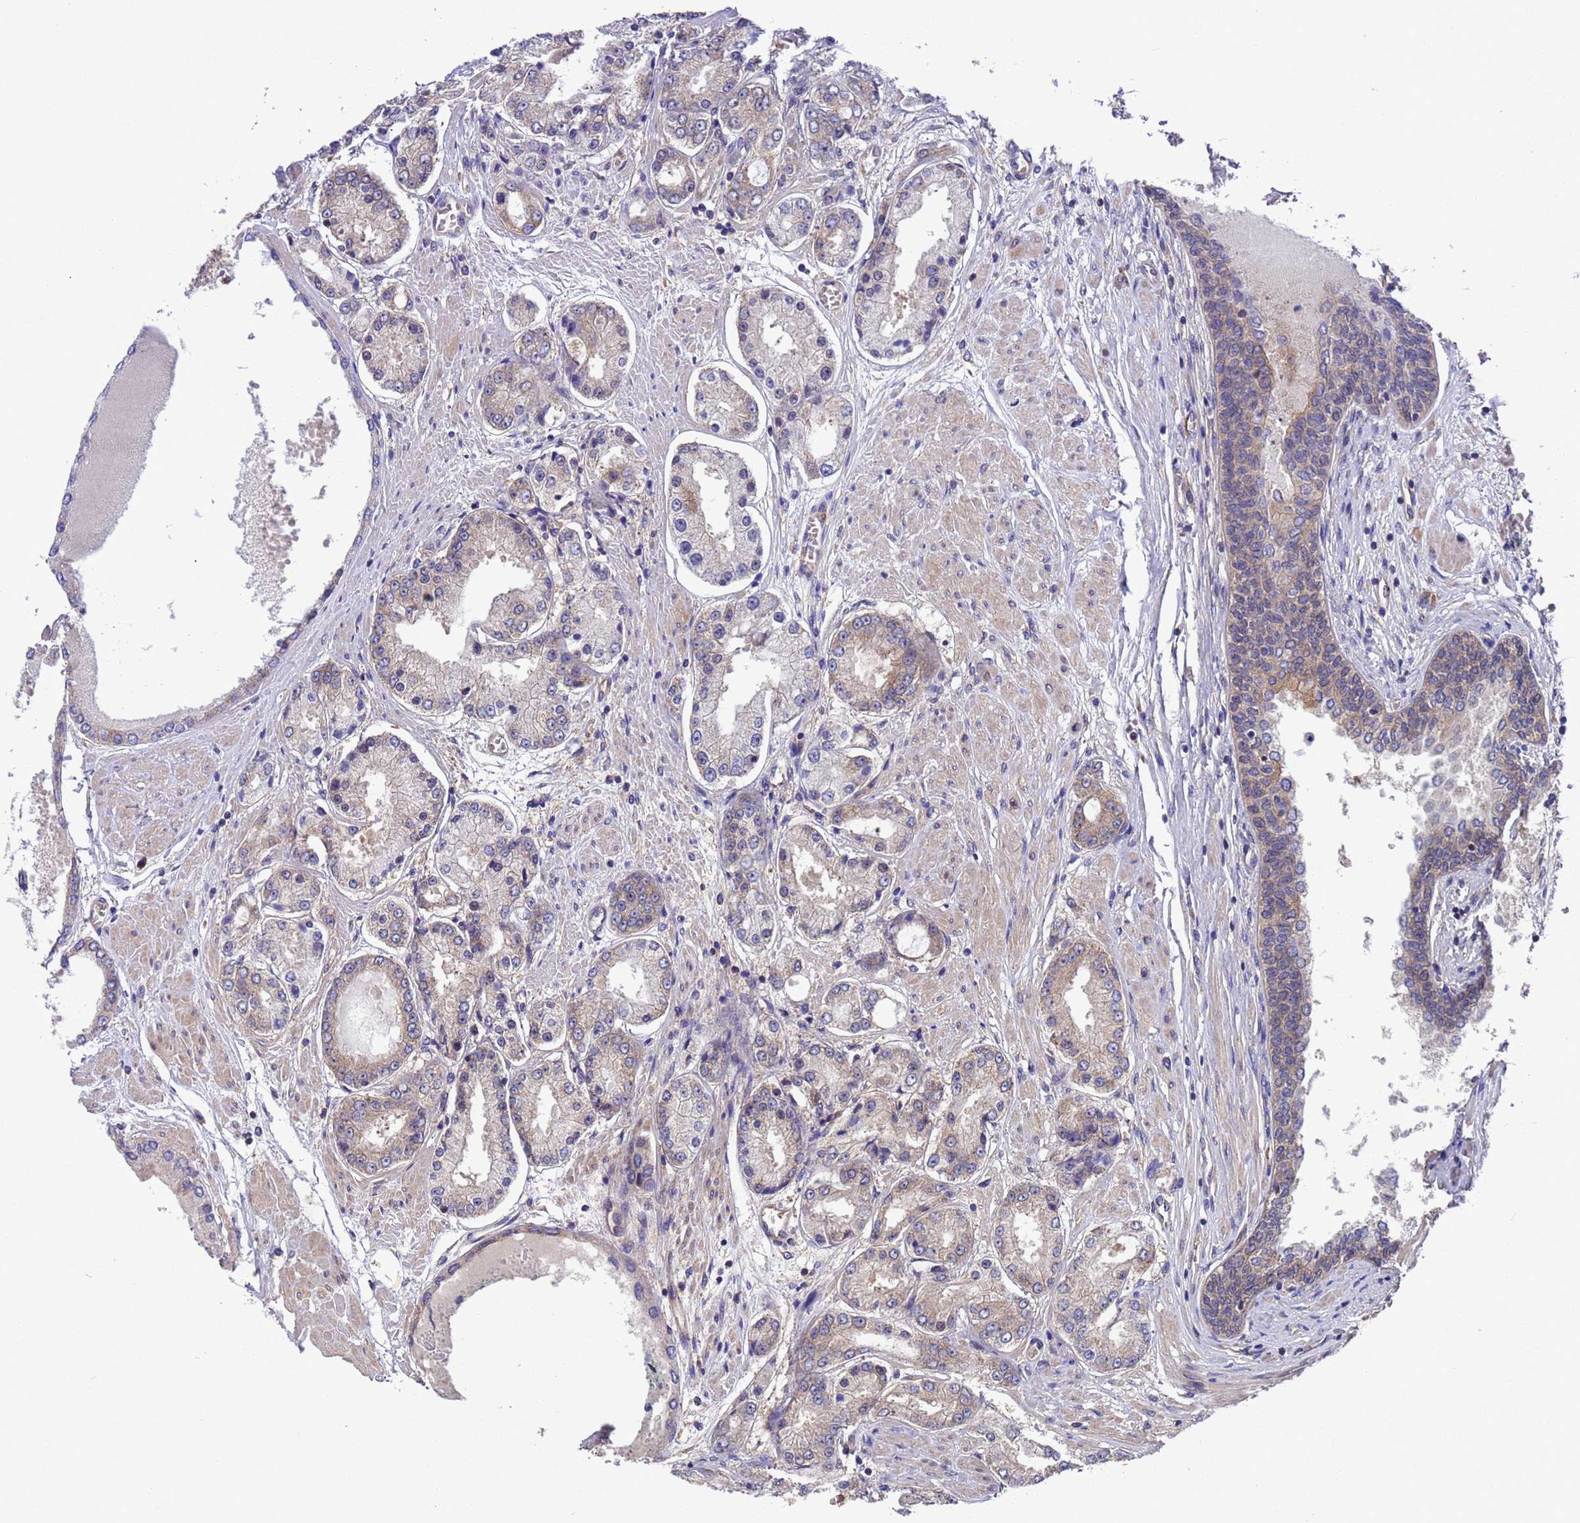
{"staining": {"intensity": "negative", "quantity": "none", "location": "none"}, "tissue": "prostate cancer", "cell_type": "Tumor cells", "image_type": "cancer", "snomed": [{"axis": "morphology", "description": "Adenocarcinoma, High grade"}, {"axis": "topography", "description": "Prostate"}], "caption": "Immunohistochemical staining of human adenocarcinoma (high-grade) (prostate) displays no significant positivity in tumor cells. The staining was performed using DAB (3,3'-diaminobenzidine) to visualize the protein expression in brown, while the nuclei were stained in blue with hematoxylin (Magnification: 20x).", "gene": "ARHGAP12", "patient": {"sex": "male", "age": 59}}